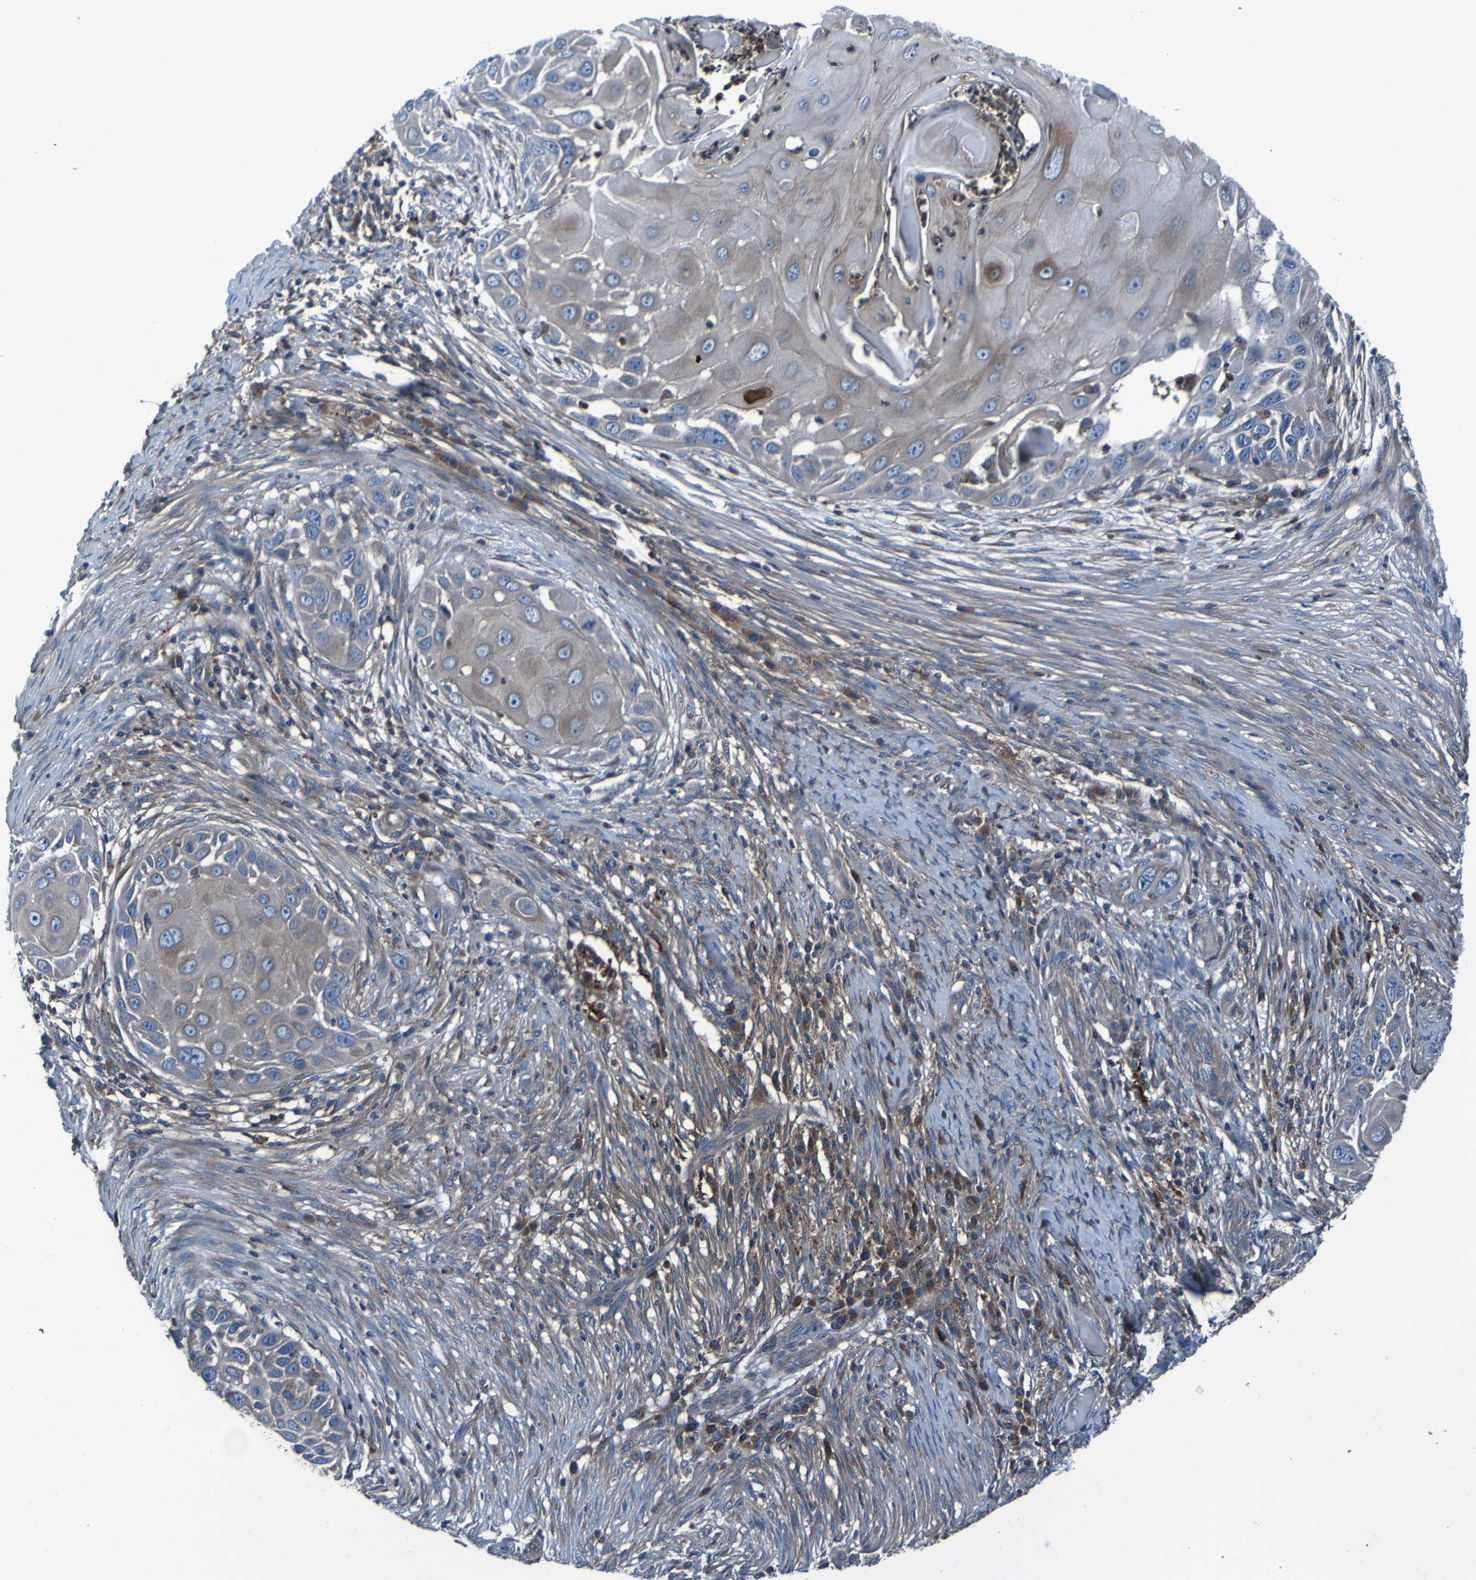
{"staining": {"intensity": "weak", "quantity": ">75%", "location": "cytoplasmic/membranous"}, "tissue": "skin cancer", "cell_type": "Tumor cells", "image_type": "cancer", "snomed": [{"axis": "morphology", "description": "Squamous cell carcinoma, NOS"}, {"axis": "topography", "description": "Skin"}], "caption": "An image of human skin squamous cell carcinoma stained for a protein exhibits weak cytoplasmic/membranous brown staining in tumor cells. (Brightfield microscopy of DAB IHC at high magnification).", "gene": "RAB5B", "patient": {"sex": "female", "age": 44}}